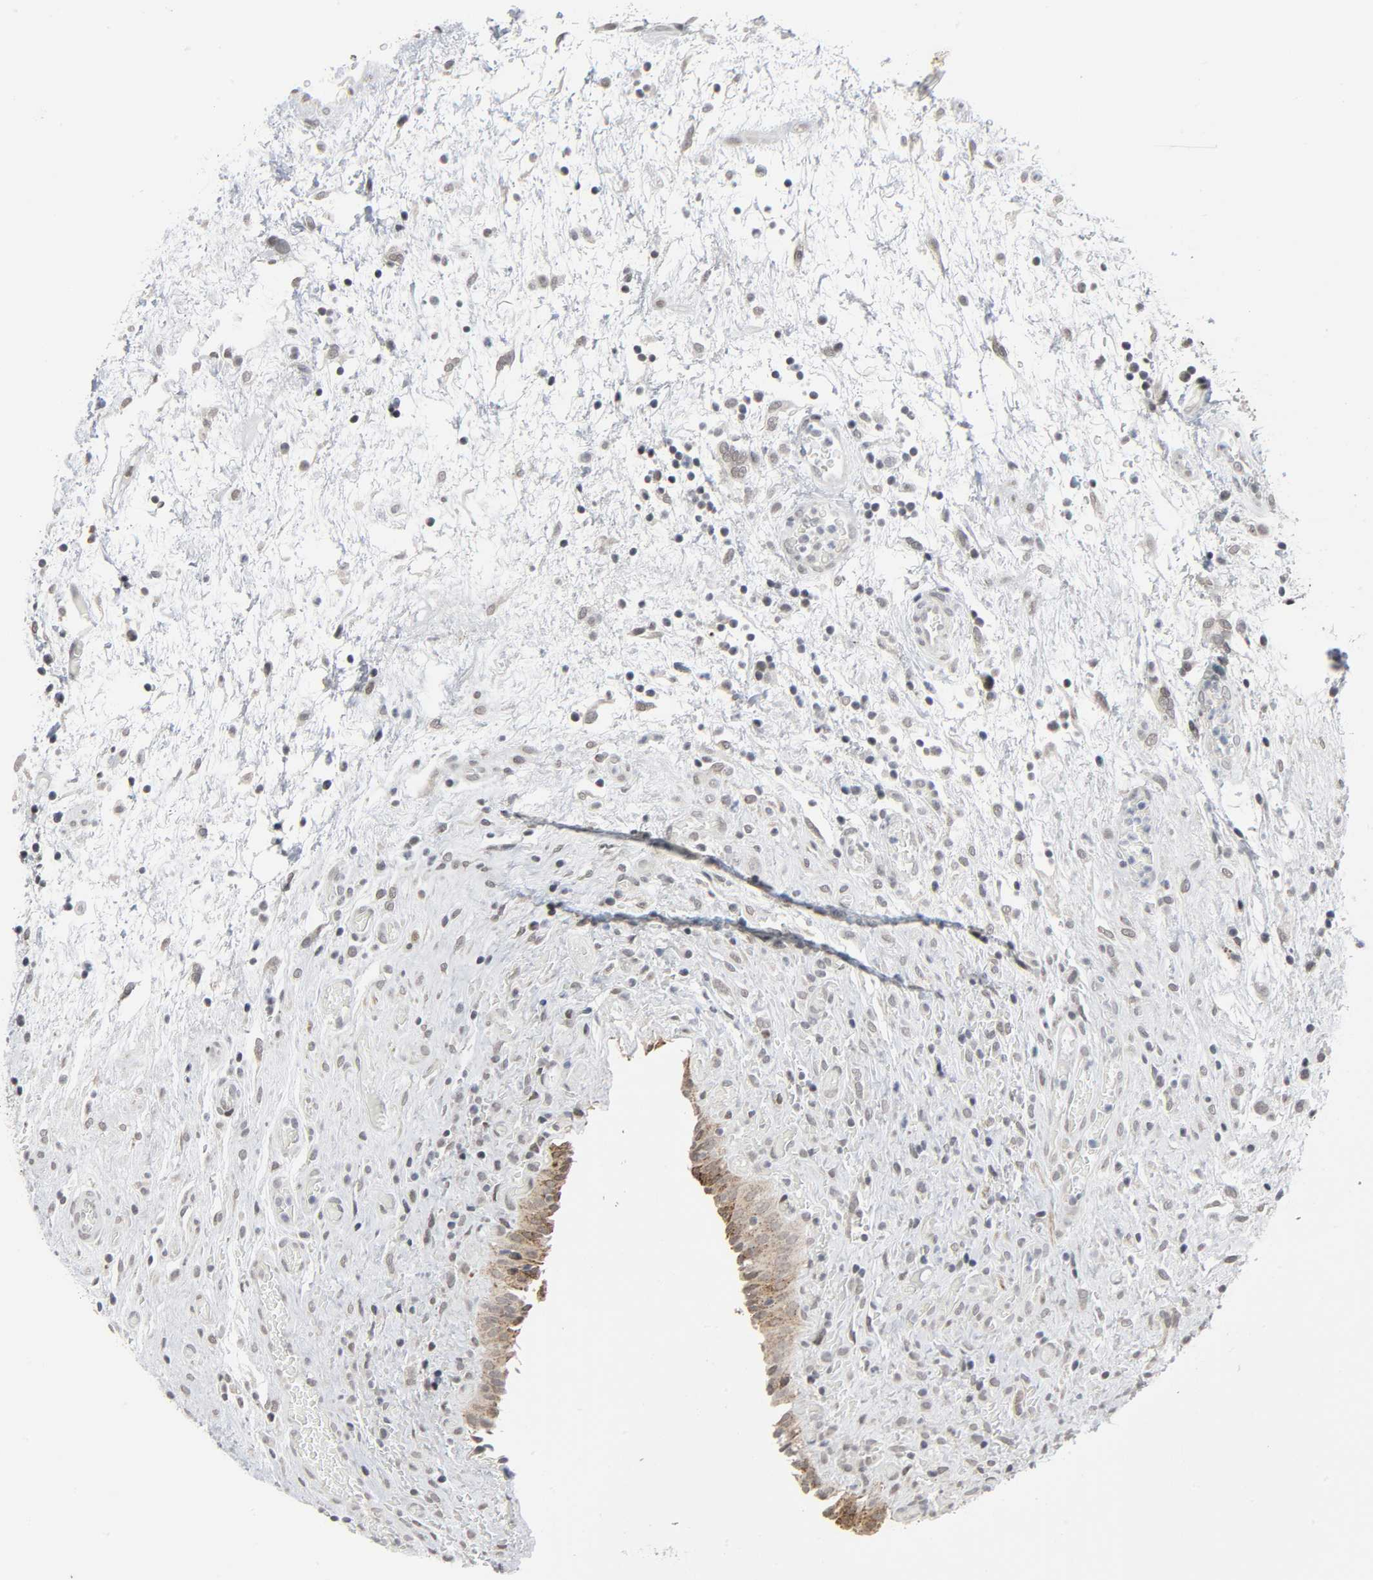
{"staining": {"intensity": "weak", "quantity": ">75%", "location": "cytoplasmic/membranous"}, "tissue": "urinary bladder", "cell_type": "Urothelial cells", "image_type": "normal", "snomed": [{"axis": "morphology", "description": "Normal tissue, NOS"}, {"axis": "topography", "description": "Urinary bladder"}], "caption": "Immunohistochemical staining of unremarkable human urinary bladder shows >75% levels of weak cytoplasmic/membranous protein staining in approximately >75% of urothelial cells.", "gene": "MUC1", "patient": {"sex": "male", "age": 51}}